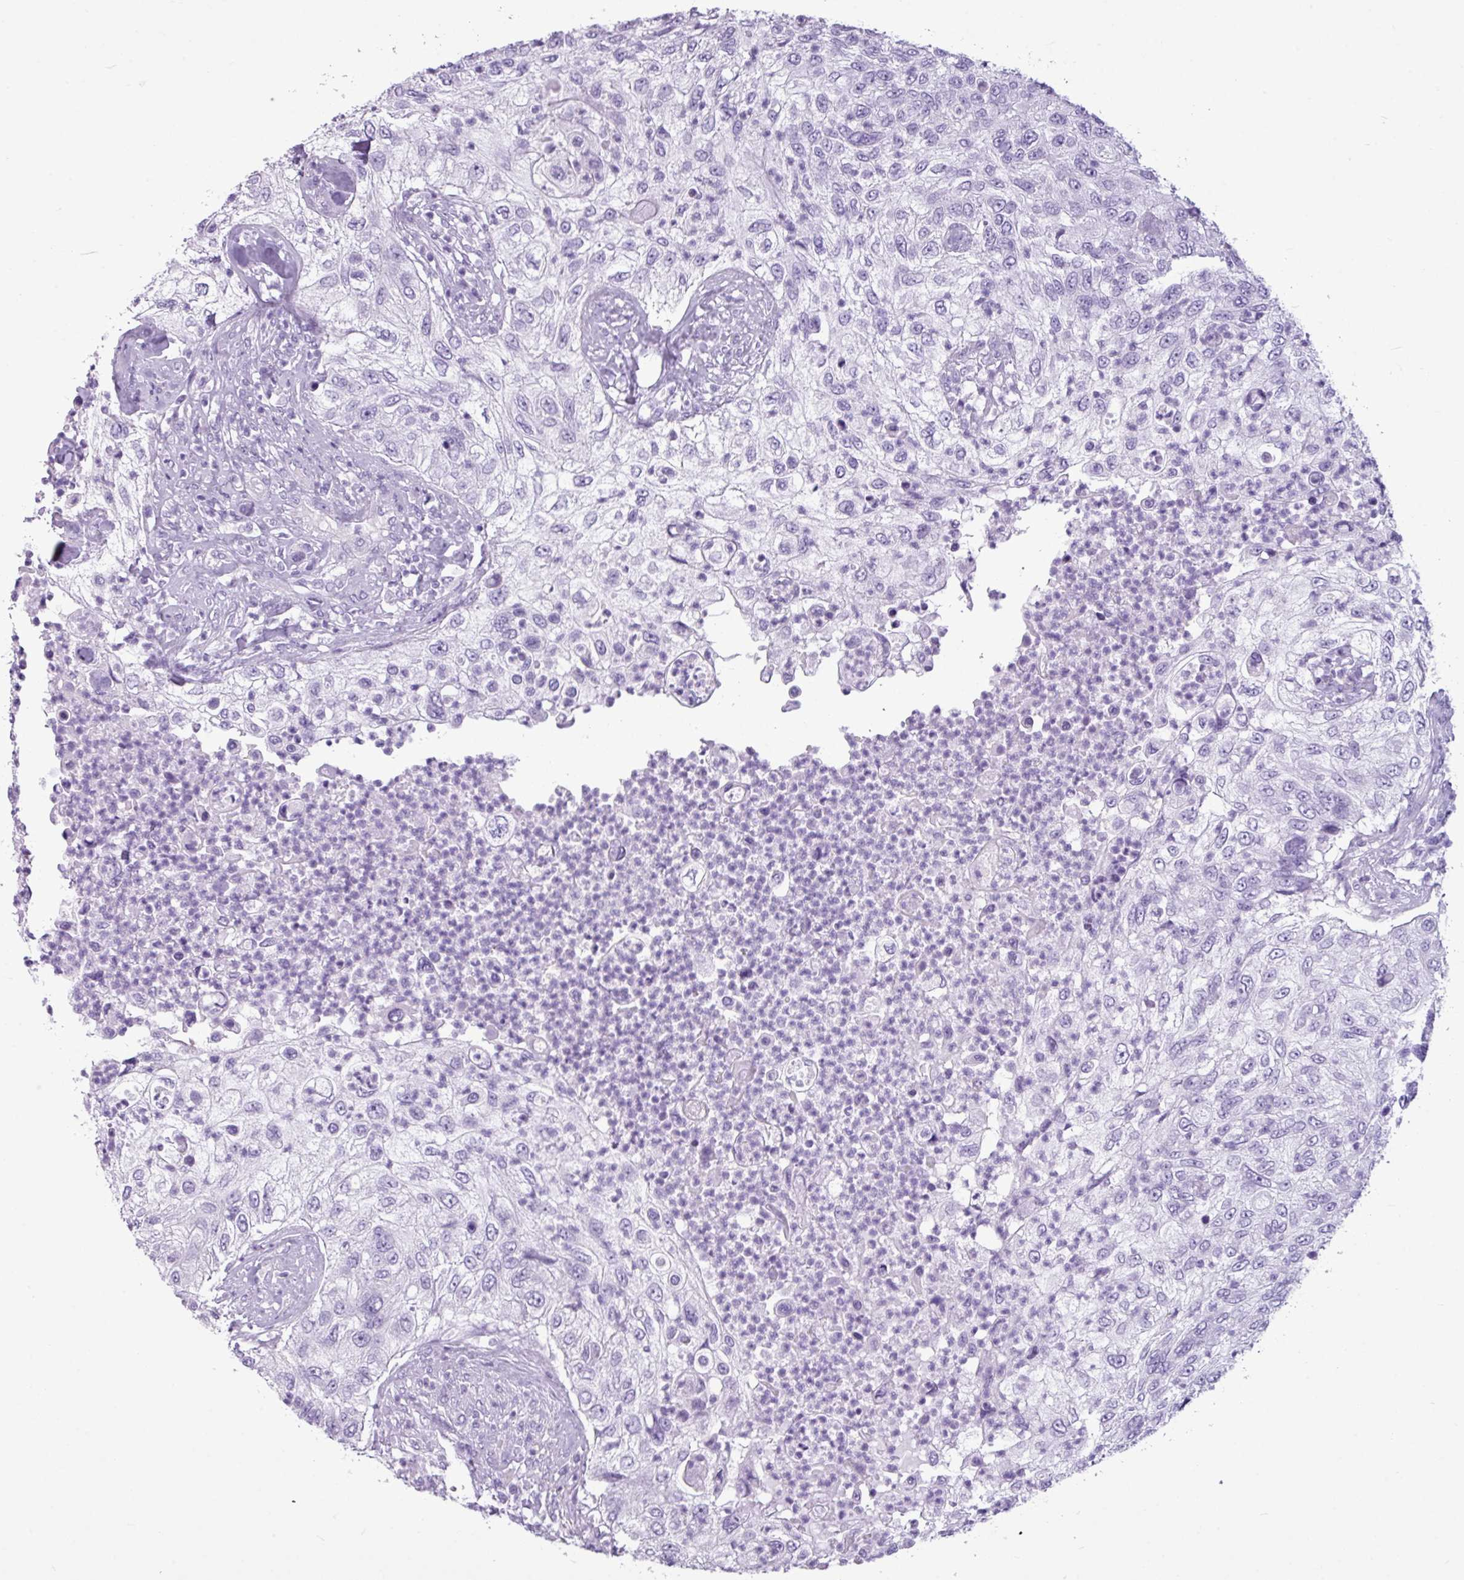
{"staining": {"intensity": "negative", "quantity": "none", "location": "none"}, "tissue": "urothelial cancer", "cell_type": "Tumor cells", "image_type": "cancer", "snomed": [{"axis": "morphology", "description": "Urothelial carcinoma, High grade"}, {"axis": "topography", "description": "Urinary bladder"}], "caption": "Immunohistochemical staining of high-grade urothelial carcinoma demonstrates no significant positivity in tumor cells.", "gene": "AMY1B", "patient": {"sex": "female", "age": 60}}